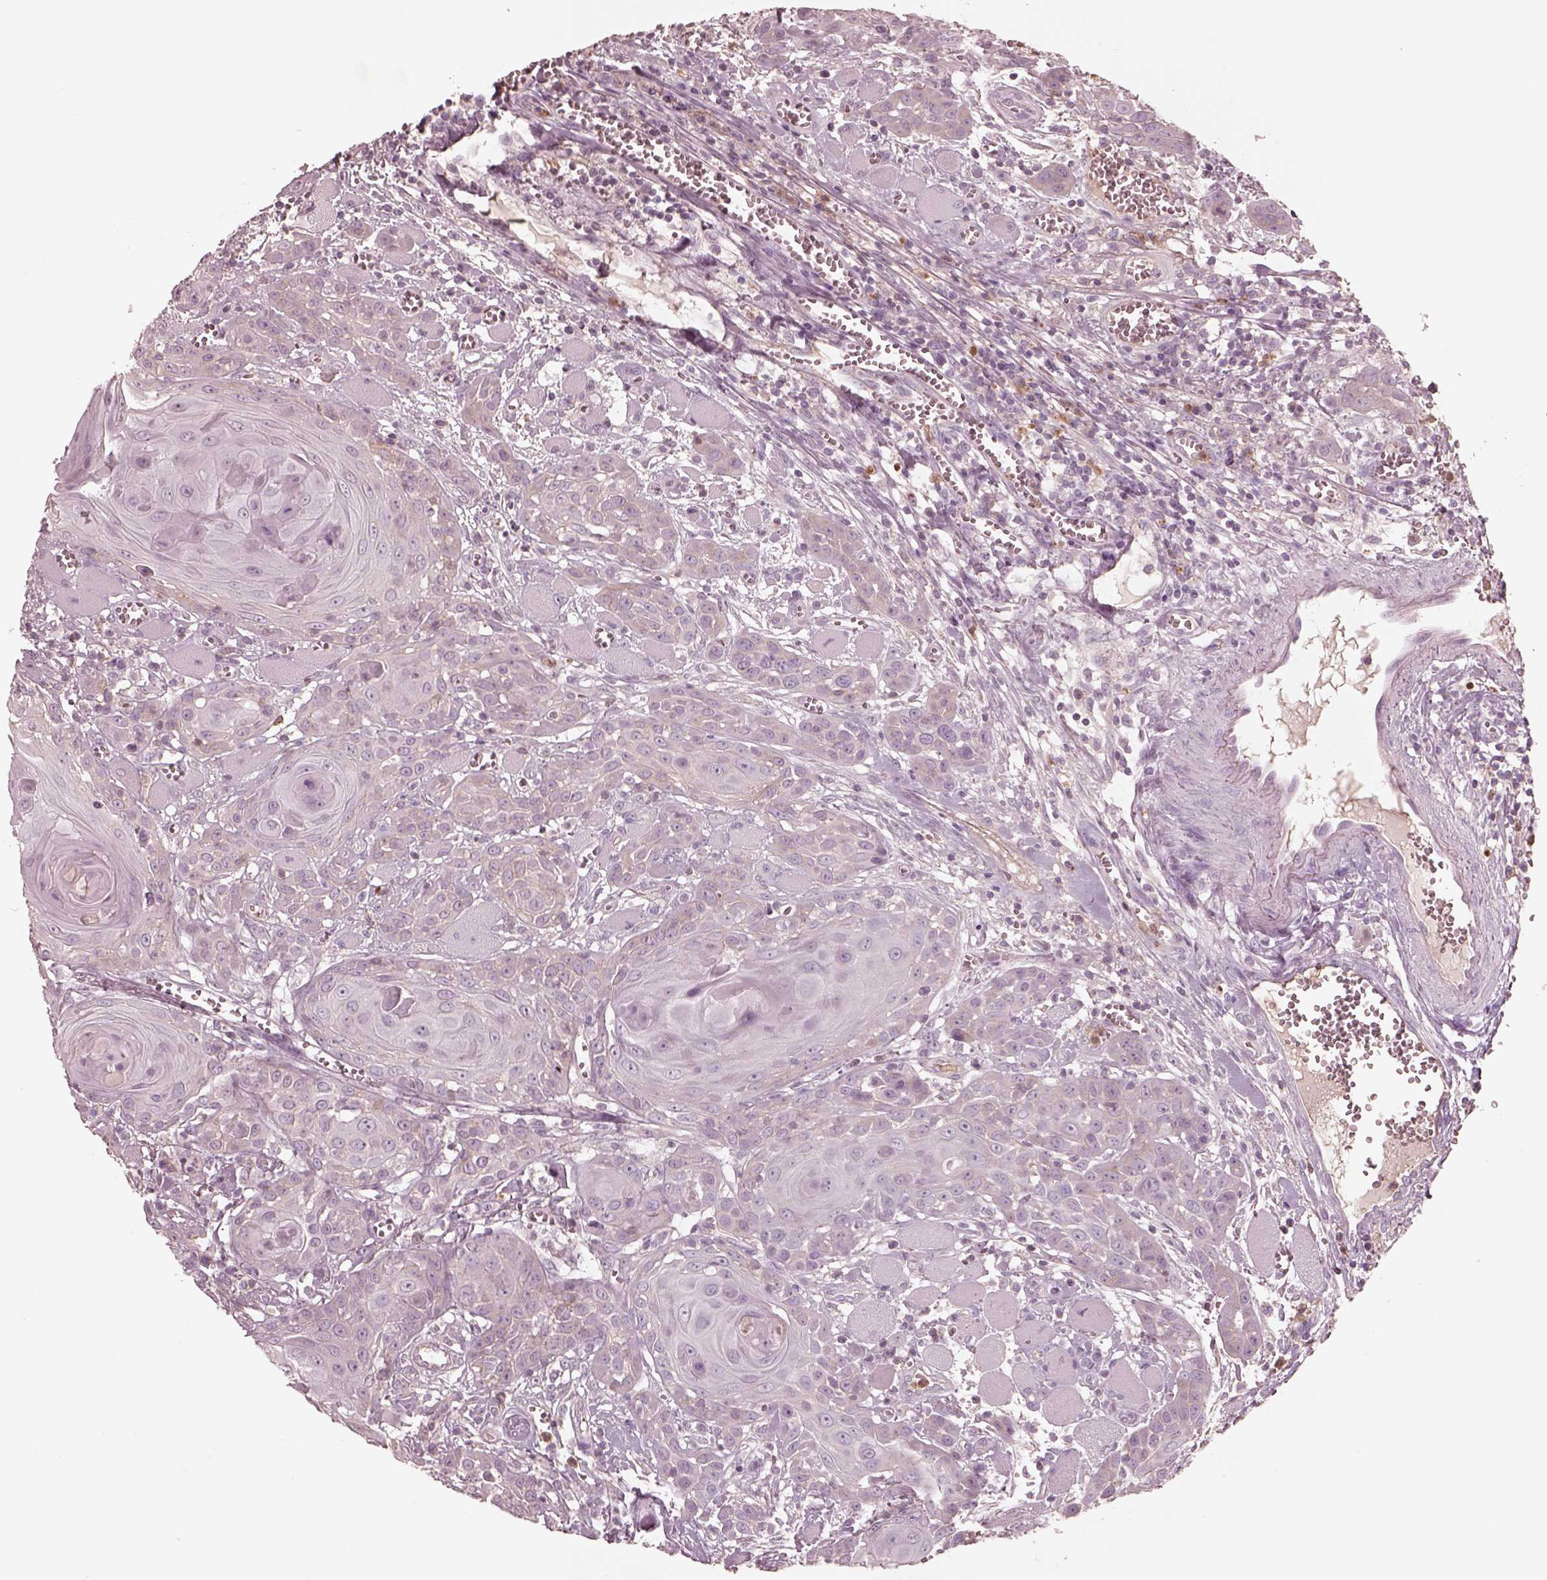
{"staining": {"intensity": "negative", "quantity": "none", "location": "none"}, "tissue": "head and neck cancer", "cell_type": "Tumor cells", "image_type": "cancer", "snomed": [{"axis": "morphology", "description": "Squamous cell carcinoma, NOS"}, {"axis": "topography", "description": "Head-Neck"}], "caption": "Tumor cells show no significant positivity in head and neck cancer (squamous cell carcinoma).", "gene": "GPRIN1", "patient": {"sex": "female", "age": 80}}